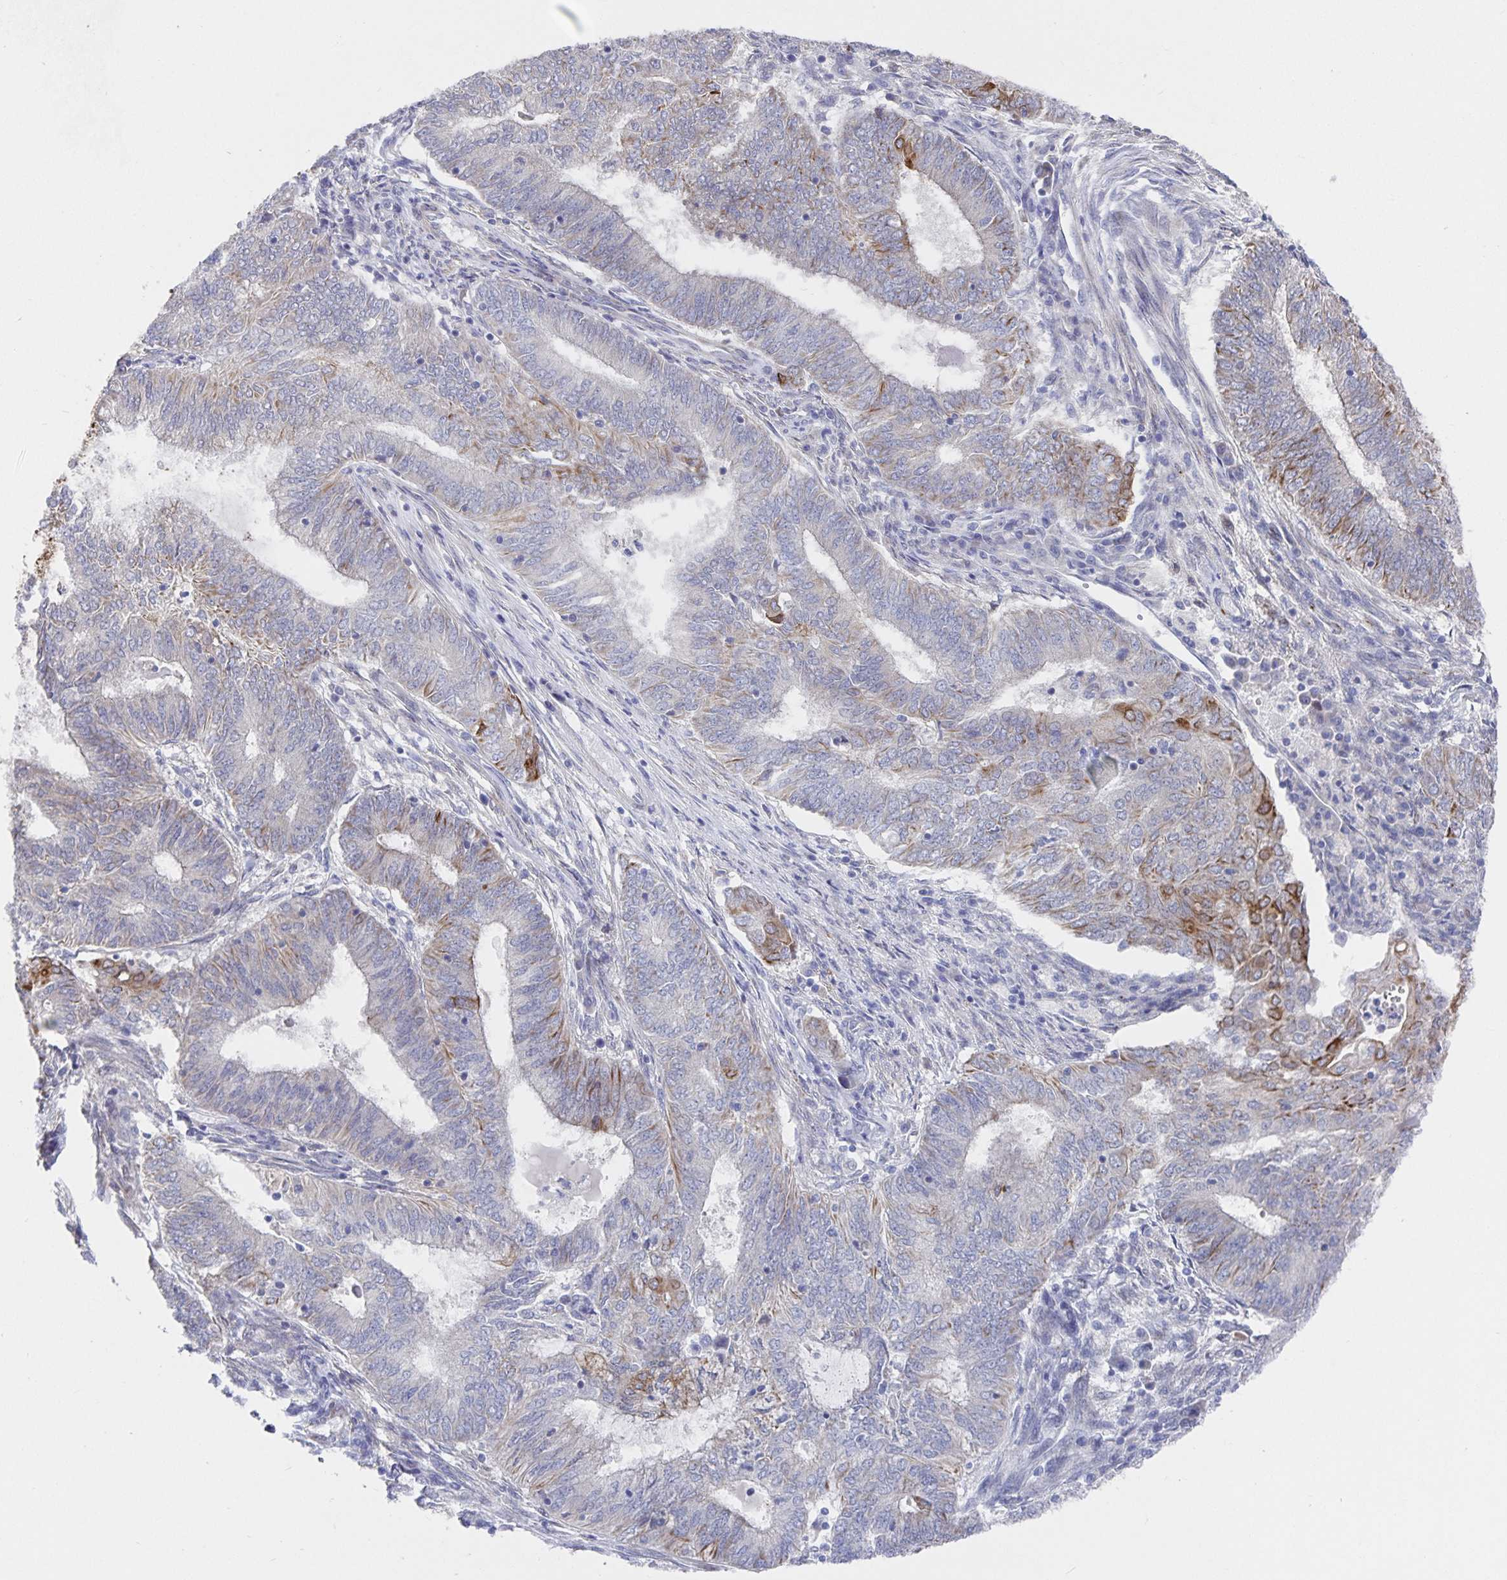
{"staining": {"intensity": "strong", "quantity": "<25%", "location": "cytoplasmic/membranous"}, "tissue": "endometrial cancer", "cell_type": "Tumor cells", "image_type": "cancer", "snomed": [{"axis": "morphology", "description": "Adenocarcinoma, NOS"}, {"axis": "topography", "description": "Endometrium"}], "caption": "A histopathology image of human endometrial adenocarcinoma stained for a protein demonstrates strong cytoplasmic/membranous brown staining in tumor cells. Nuclei are stained in blue.", "gene": "ZIK1", "patient": {"sex": "female", "age": 62}}